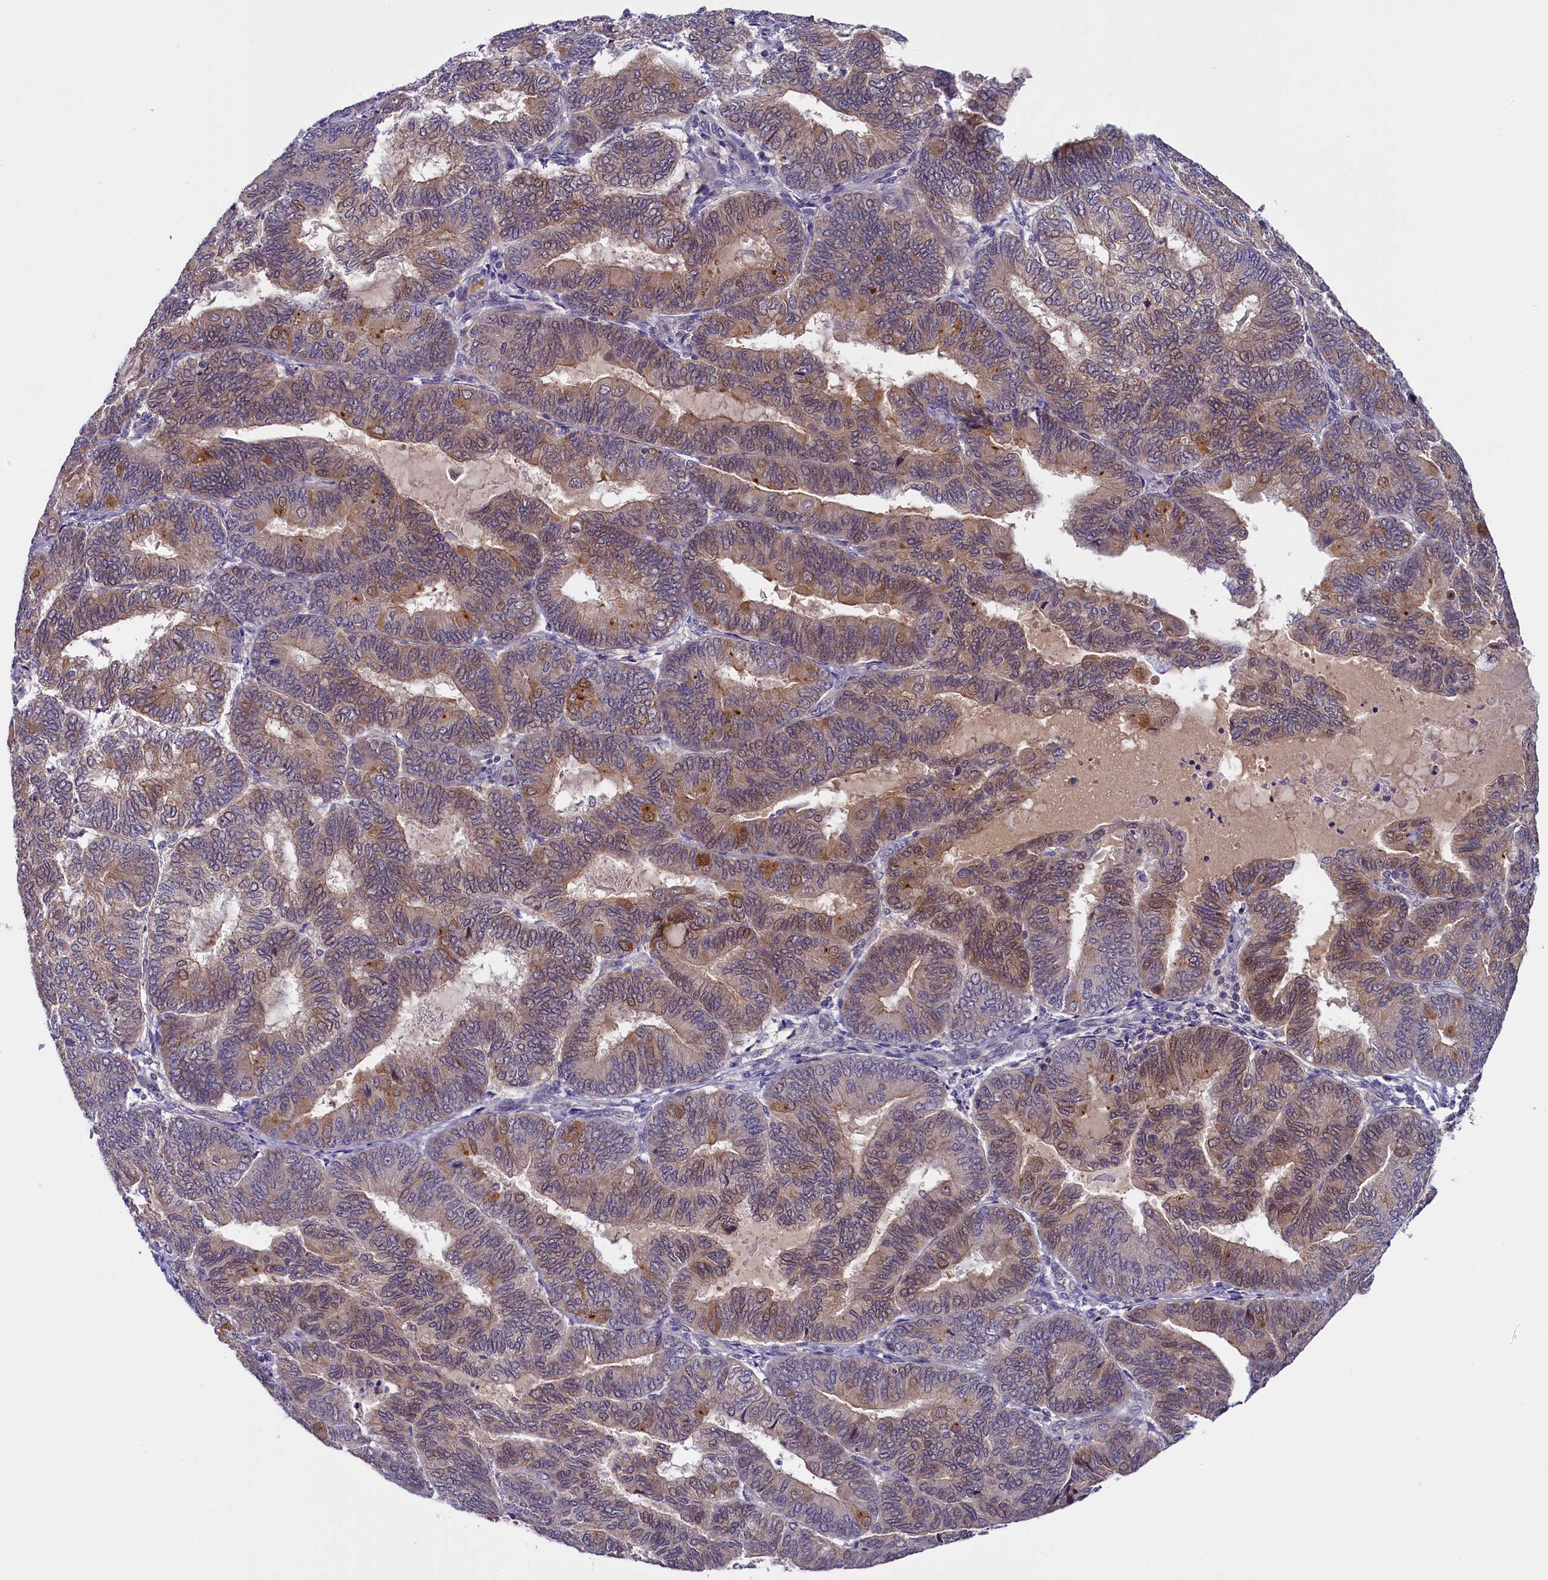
{"staining": {"intensity": "moderate", "quantity": "<25%", "location": "cytoplasmic/membranous"}, "tissue": "endometrial cancer", "cell_type": "Tumor cells", "image_type": "cancer", "snomed": [{"axis": "morphology", "description": "Adenocarcinoma, NOS"}, {"axis": "topography", "description": "Endometrium"}], "caption": "The immunohistochemical stain labels moderate cytoplasmic/membranous staining in tumor cells of adenocarcinoma (endometrial) tissue. (DAB = brown stain, brightfield microscopy at high magnification).", "gene": "ENKD1", "patient": {"sex": "female", "age": 81}}